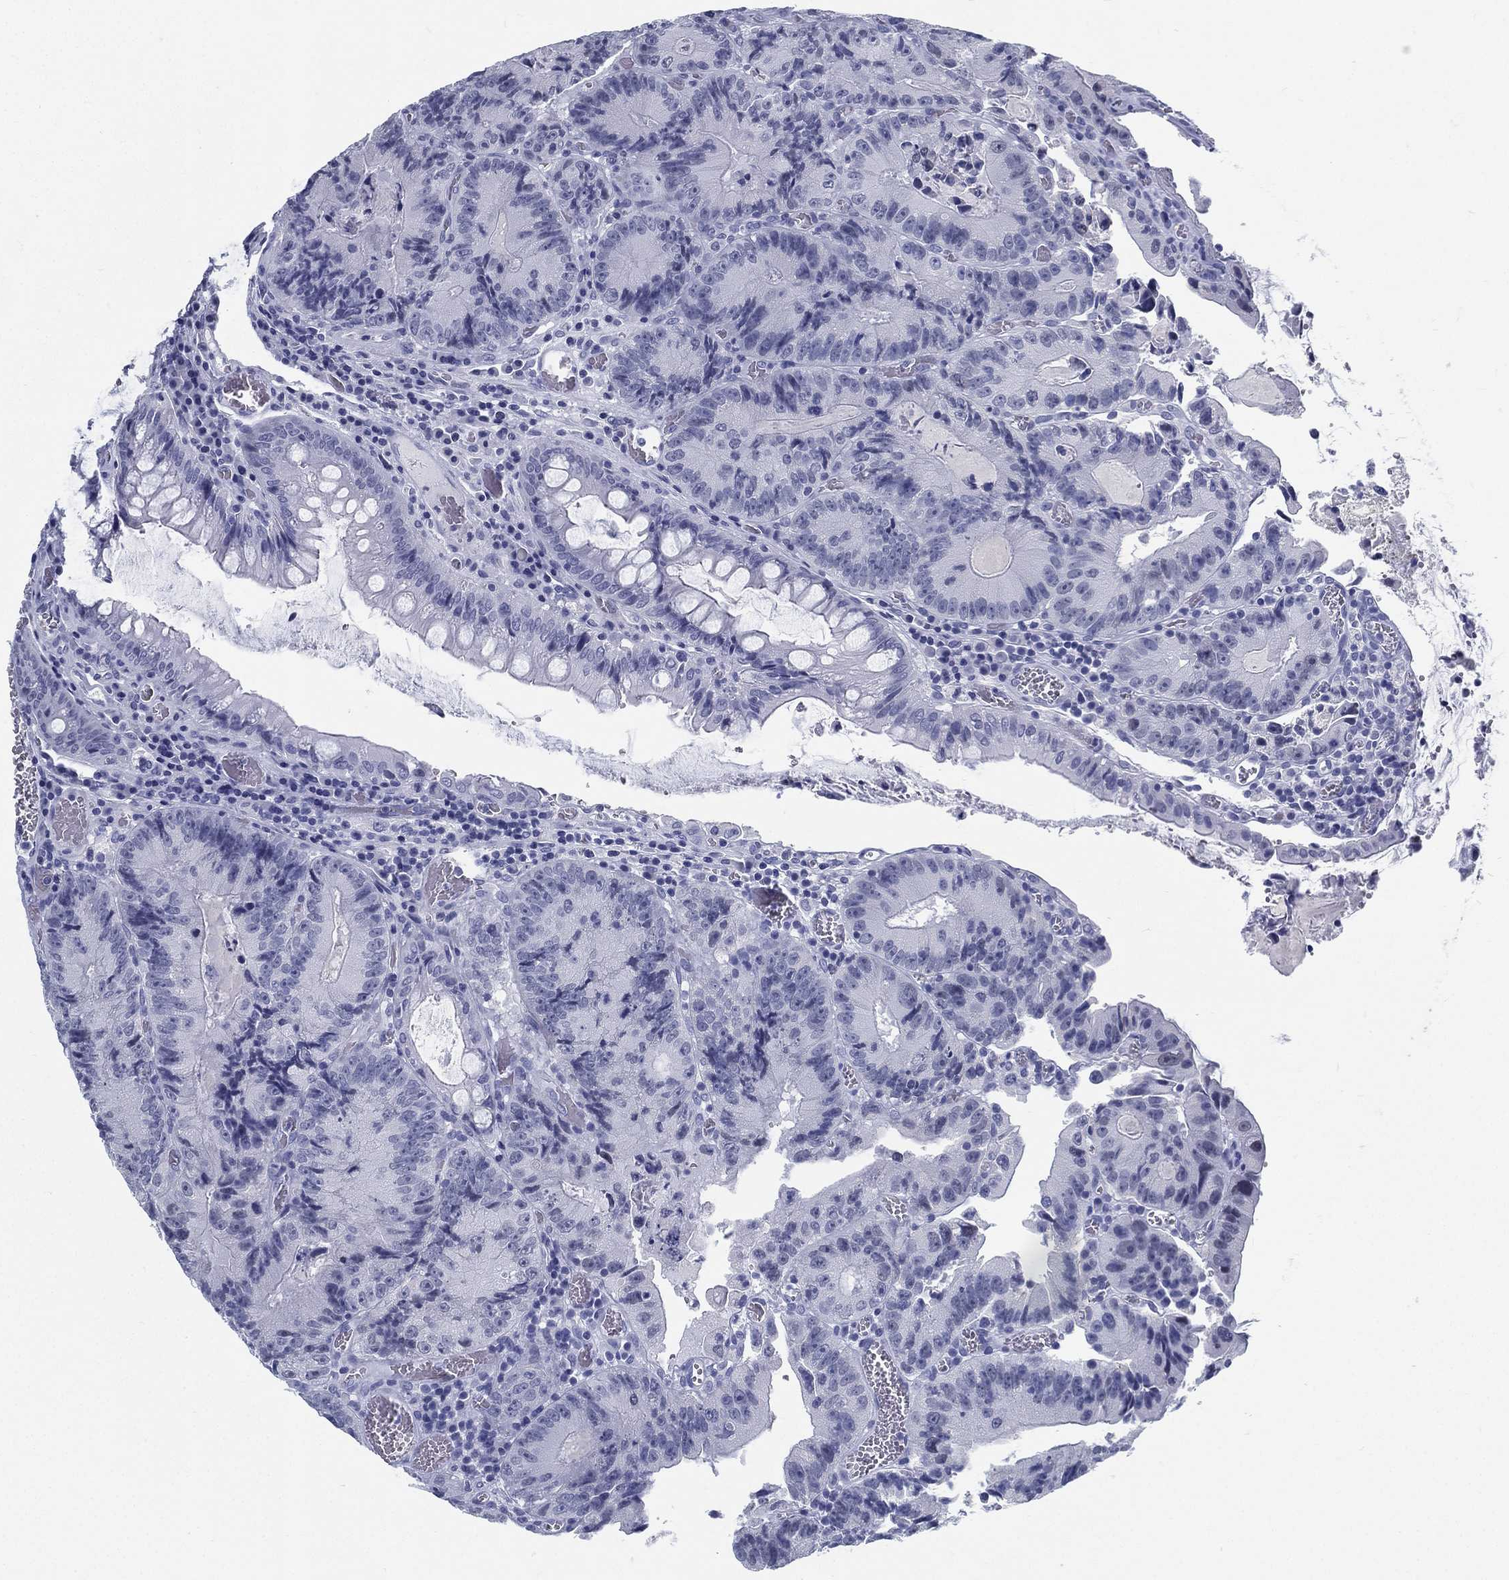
{"staining": {"intensity": "negative", "quantity": "none", "location": "none"}, "tissue": "colorectal cancer", "cell_type": "Tumor cells", "image_type": "cancer", "snomed": [{"axis": "morphology", "description": "Adenocarcinoma, NOS"}, {"axis": "topography", "description": "Colon"}], "caption": "Tumor cells are negative for protein expression in human colorectal cancer (adenocarcinoma).", "gene": "ATP1B2", "patient": {"sex": "female", "age": 86}}